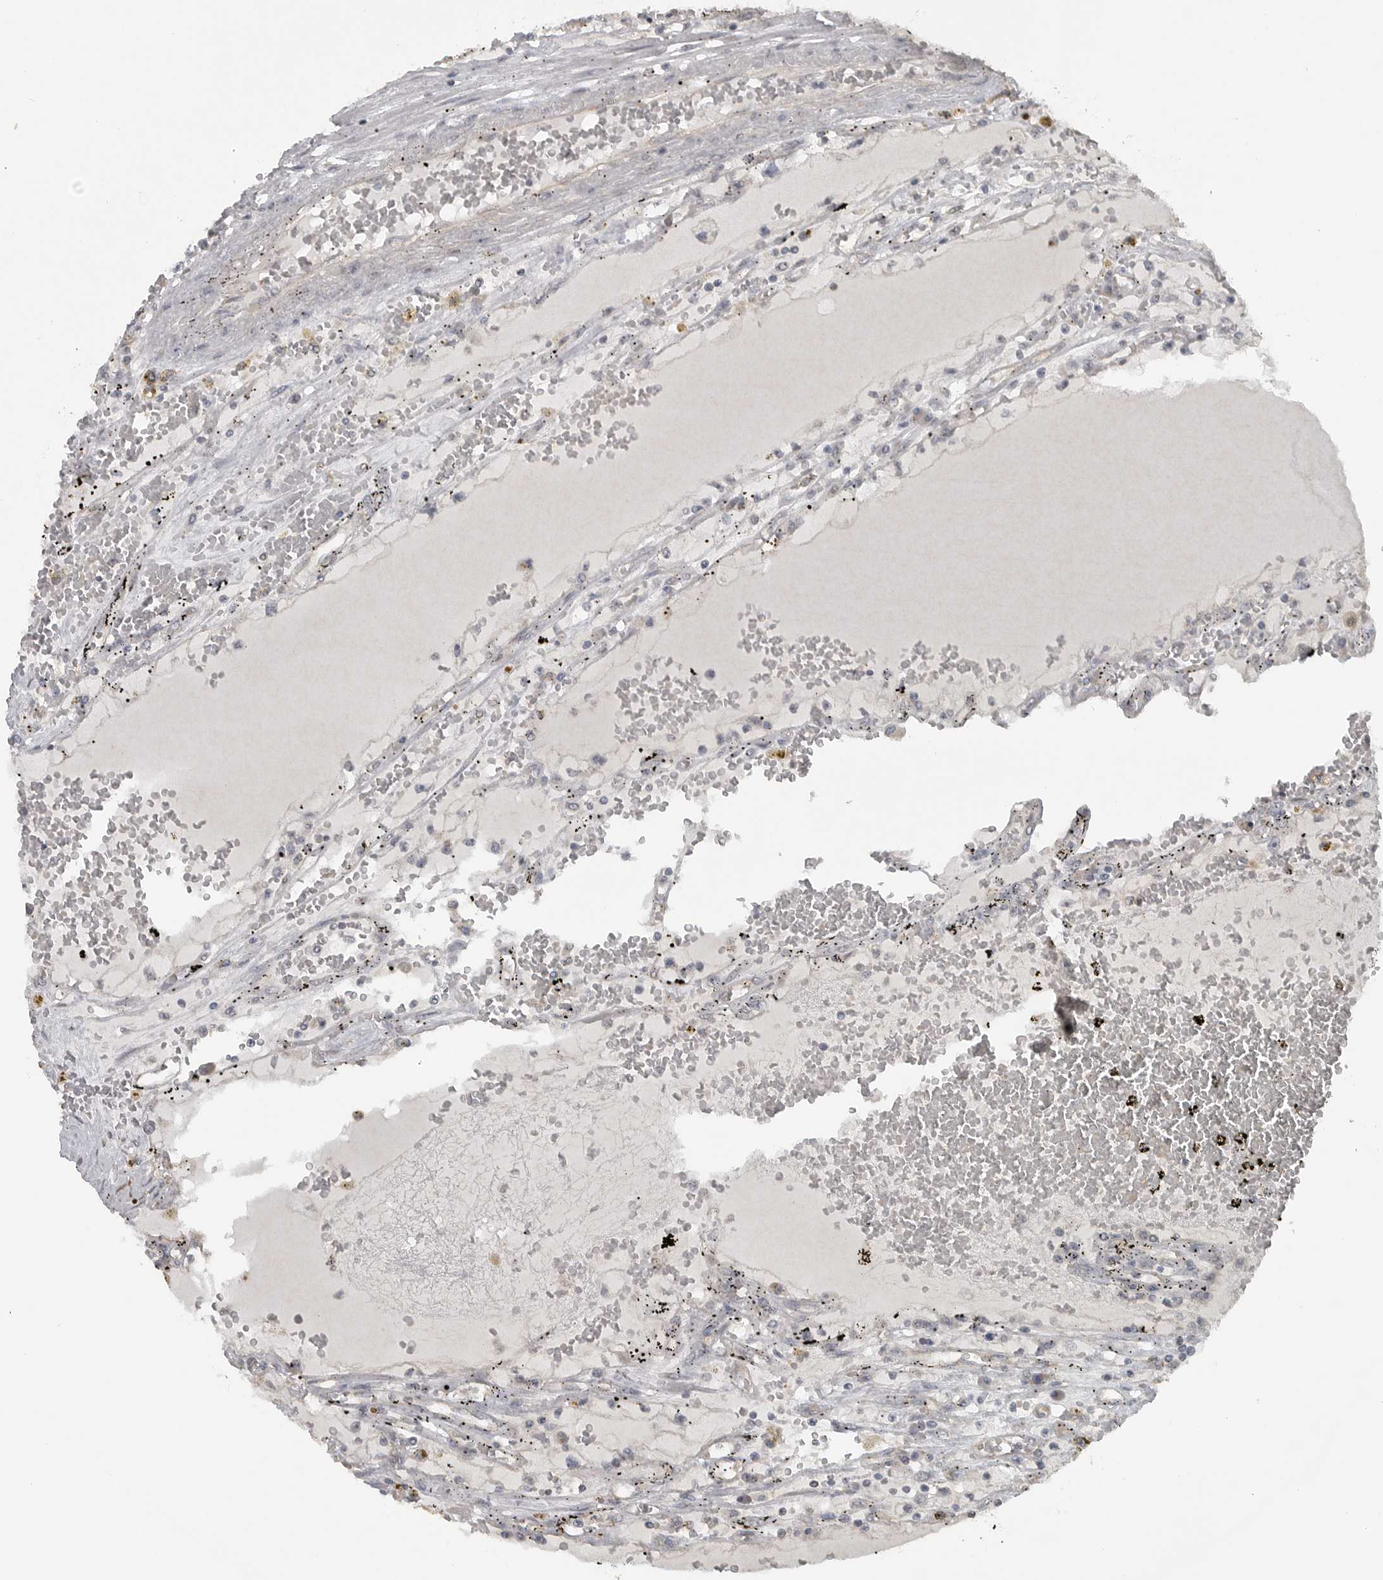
{"staining": {"intensity": "negative", "quantity": "none", "location": "none"}, "tissue": "renal cancer", "cell_type": "Tumor cells", "image_type": "cancer", "snomed": [{"axis": "morphology", "description": "Adenocarcinoma, NOS"}, {"axis": "topography", "description": "Kidney"}], "caption": "Tumor cells show no significant positivity in adenocarcinoma (renal).", "gene": "LLGL1", "patient": {"sex": "male", "age": 56}}